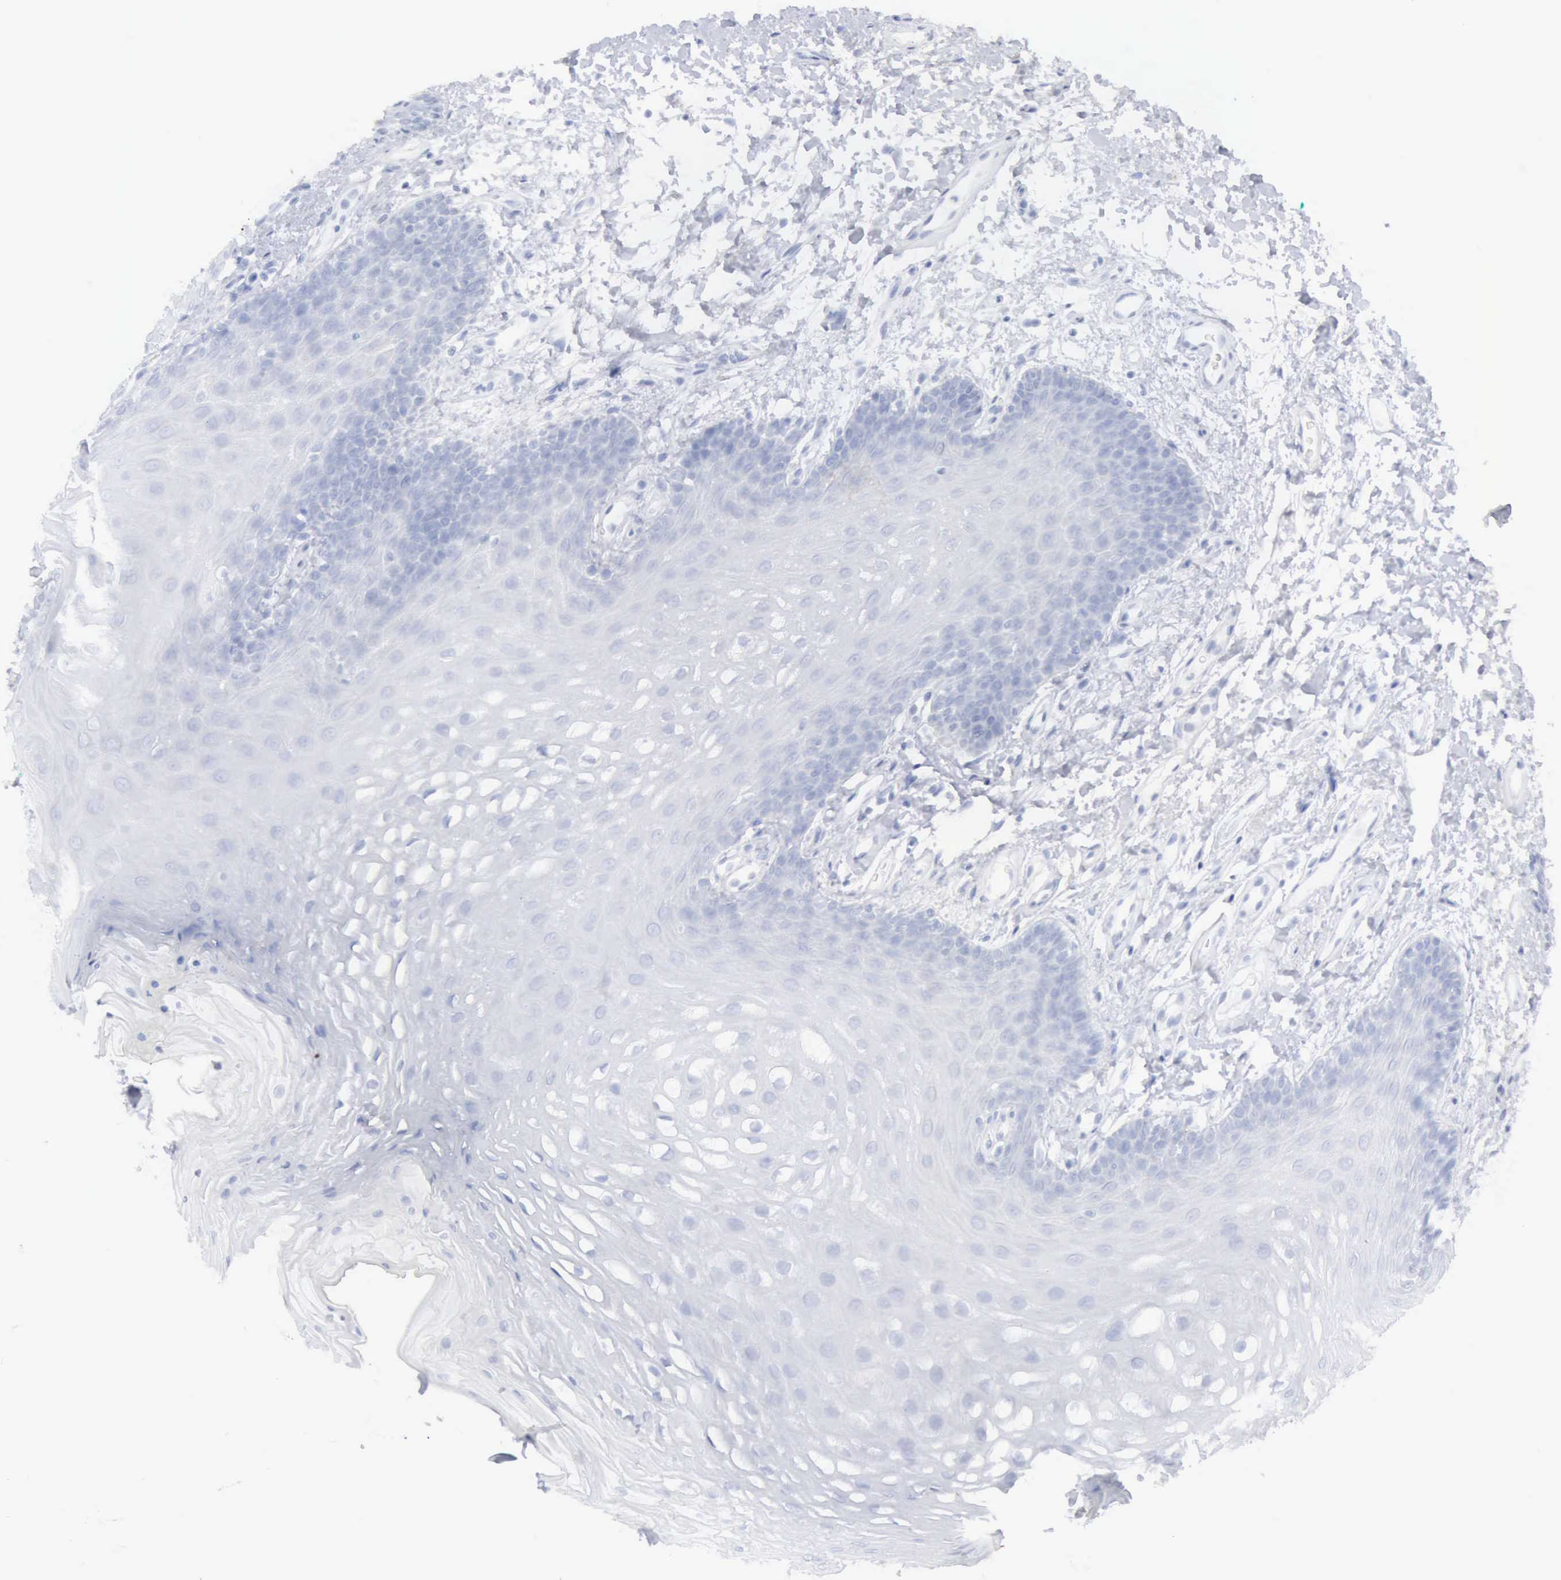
{"staining": {"intensity": "negative", "quantity": "none", "location": "none"}, "tissue": "oral mucosa", "cell_type": "Squamous epithelial cells", "image_type": "normal", "snomed": [{"axis": "morphology", "description": "Normal tissue, NOS"}, {"axis": "topography", "description": "Oral tissue"}], "caption": "A high-resolution histopathology image shows immunohistochemistry (IHC) staining of normal oral mucosa, which reveals no significant positivity in squamous epithelial cells.", "gene": "CMA1", "patient": {"sex": "male", "age": 62}}